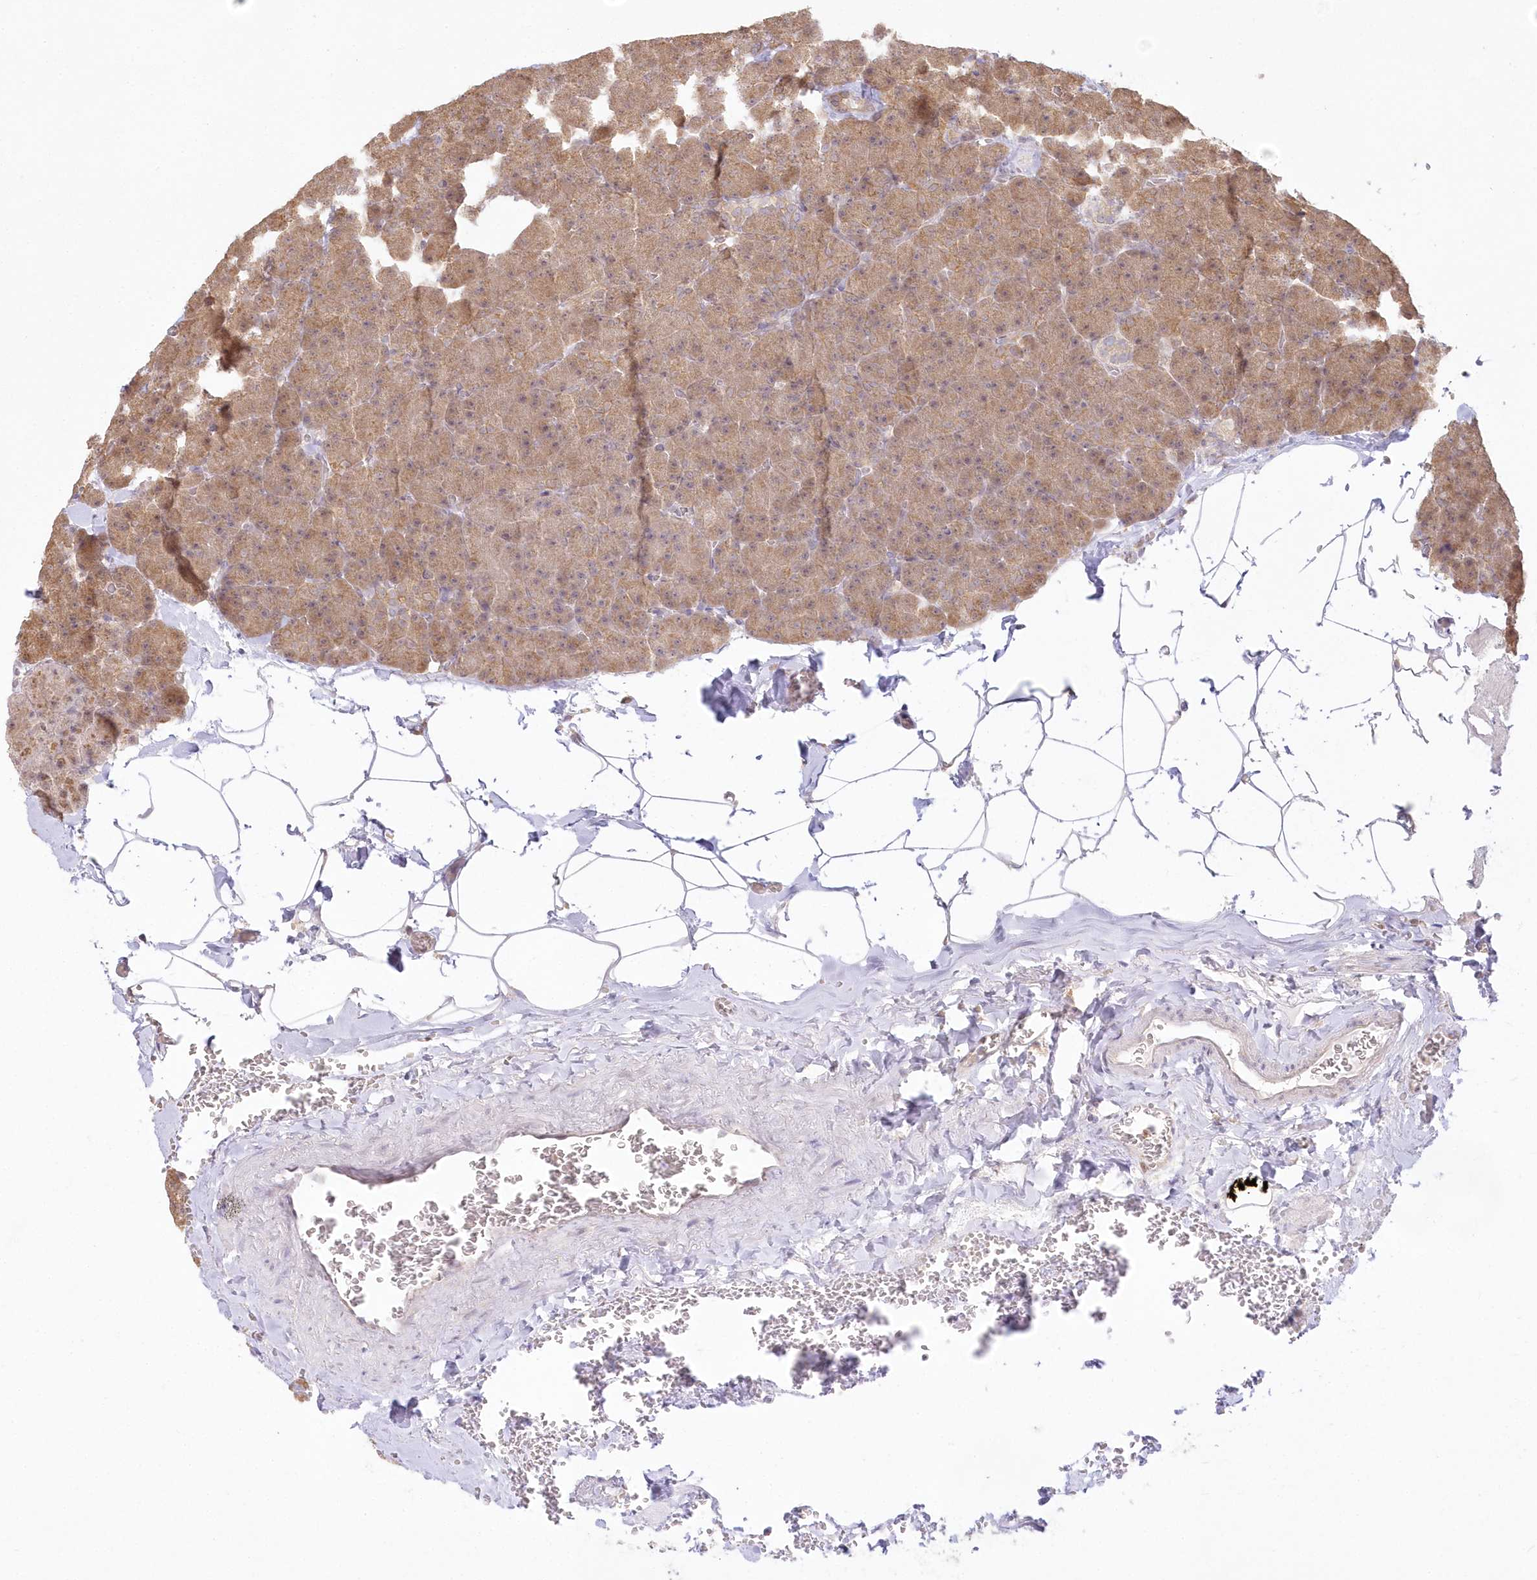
{"staining": {"intensity": "moderate", "quantity": ">75%", "location": "cytoplasmic/membranous,nuclear"}, "tissue": "pancreas", "cell_type": "Exocrine glandular cells", "image_type": "normal", "snomed": [{"axis": "morphology", "description": "Normal tissue, NOS"}, {"axis": "morphology", "description": "Carcinoid, malignant, NOS"}, {"axis": "topography", "description": "Pancreas"}], "caption": "A micrograph showing moderate cytoplasmic/membranous,nuclear staining in about >75% of exocrine glandular cells in benign pancreas, as visualized by brown immunohistochemical staining.", "gene": "RNPEP", "patient": {"sex": "female", "age": 35}}